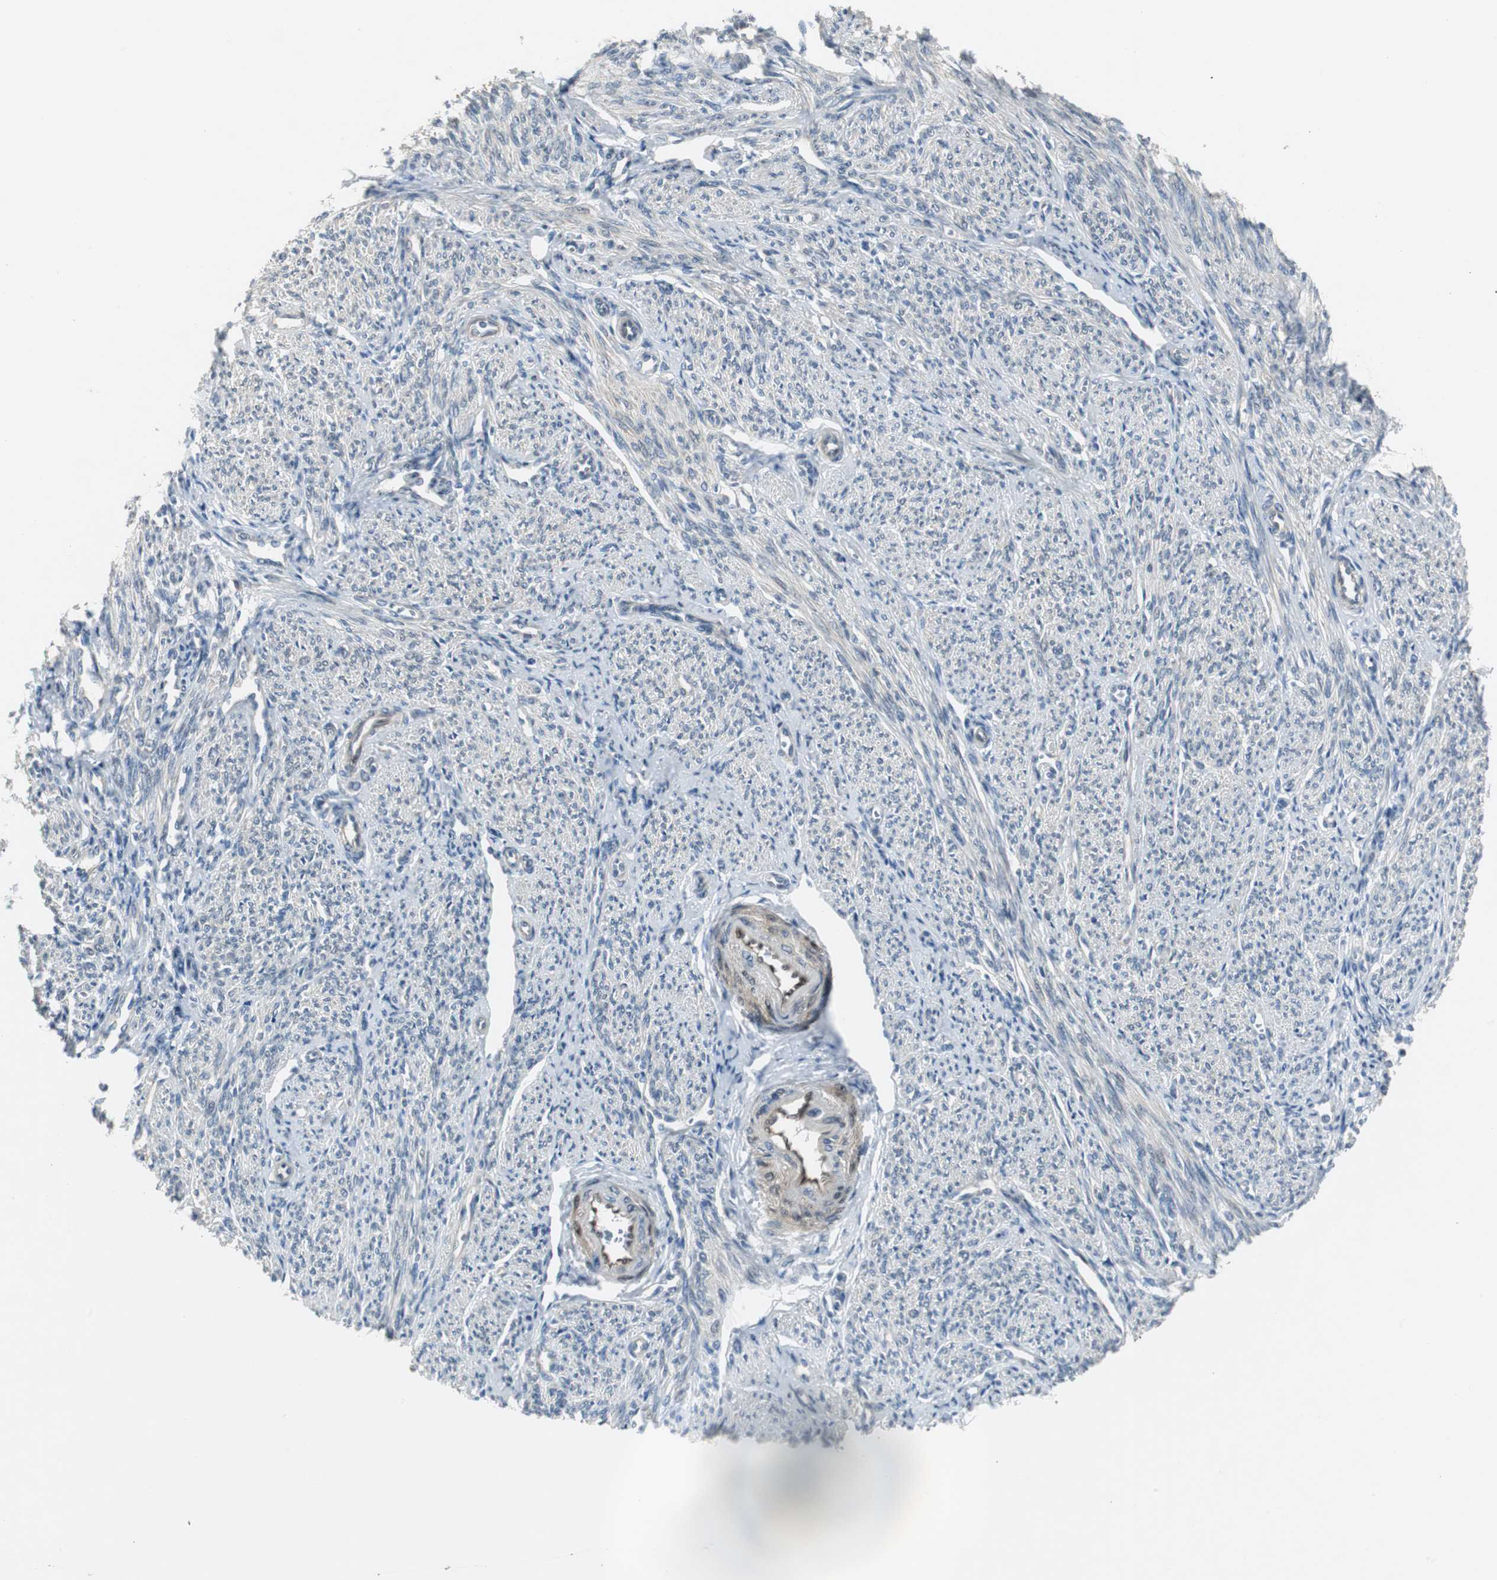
{"staining": {"intensity": "negative", "quantity": "none", "location": "none"}, "tissue": "smooth muscle", "cell_type": "Smooth muscle cells", "image_type": "normal", "snomed": [{"axis": "morphology", "description": "Normal tissue, NOS"}, {"axis": "topography", "description": "Smooth muscle"}], "caption": "This micrograph is of benign smooth muscle stained with IHC to label a protein in brown with the nuclei are counter-stained blue. There is no expression in smooth muscle cells.", "gene": "FHL2", "patient": {"sex": "female", "age": 65}}